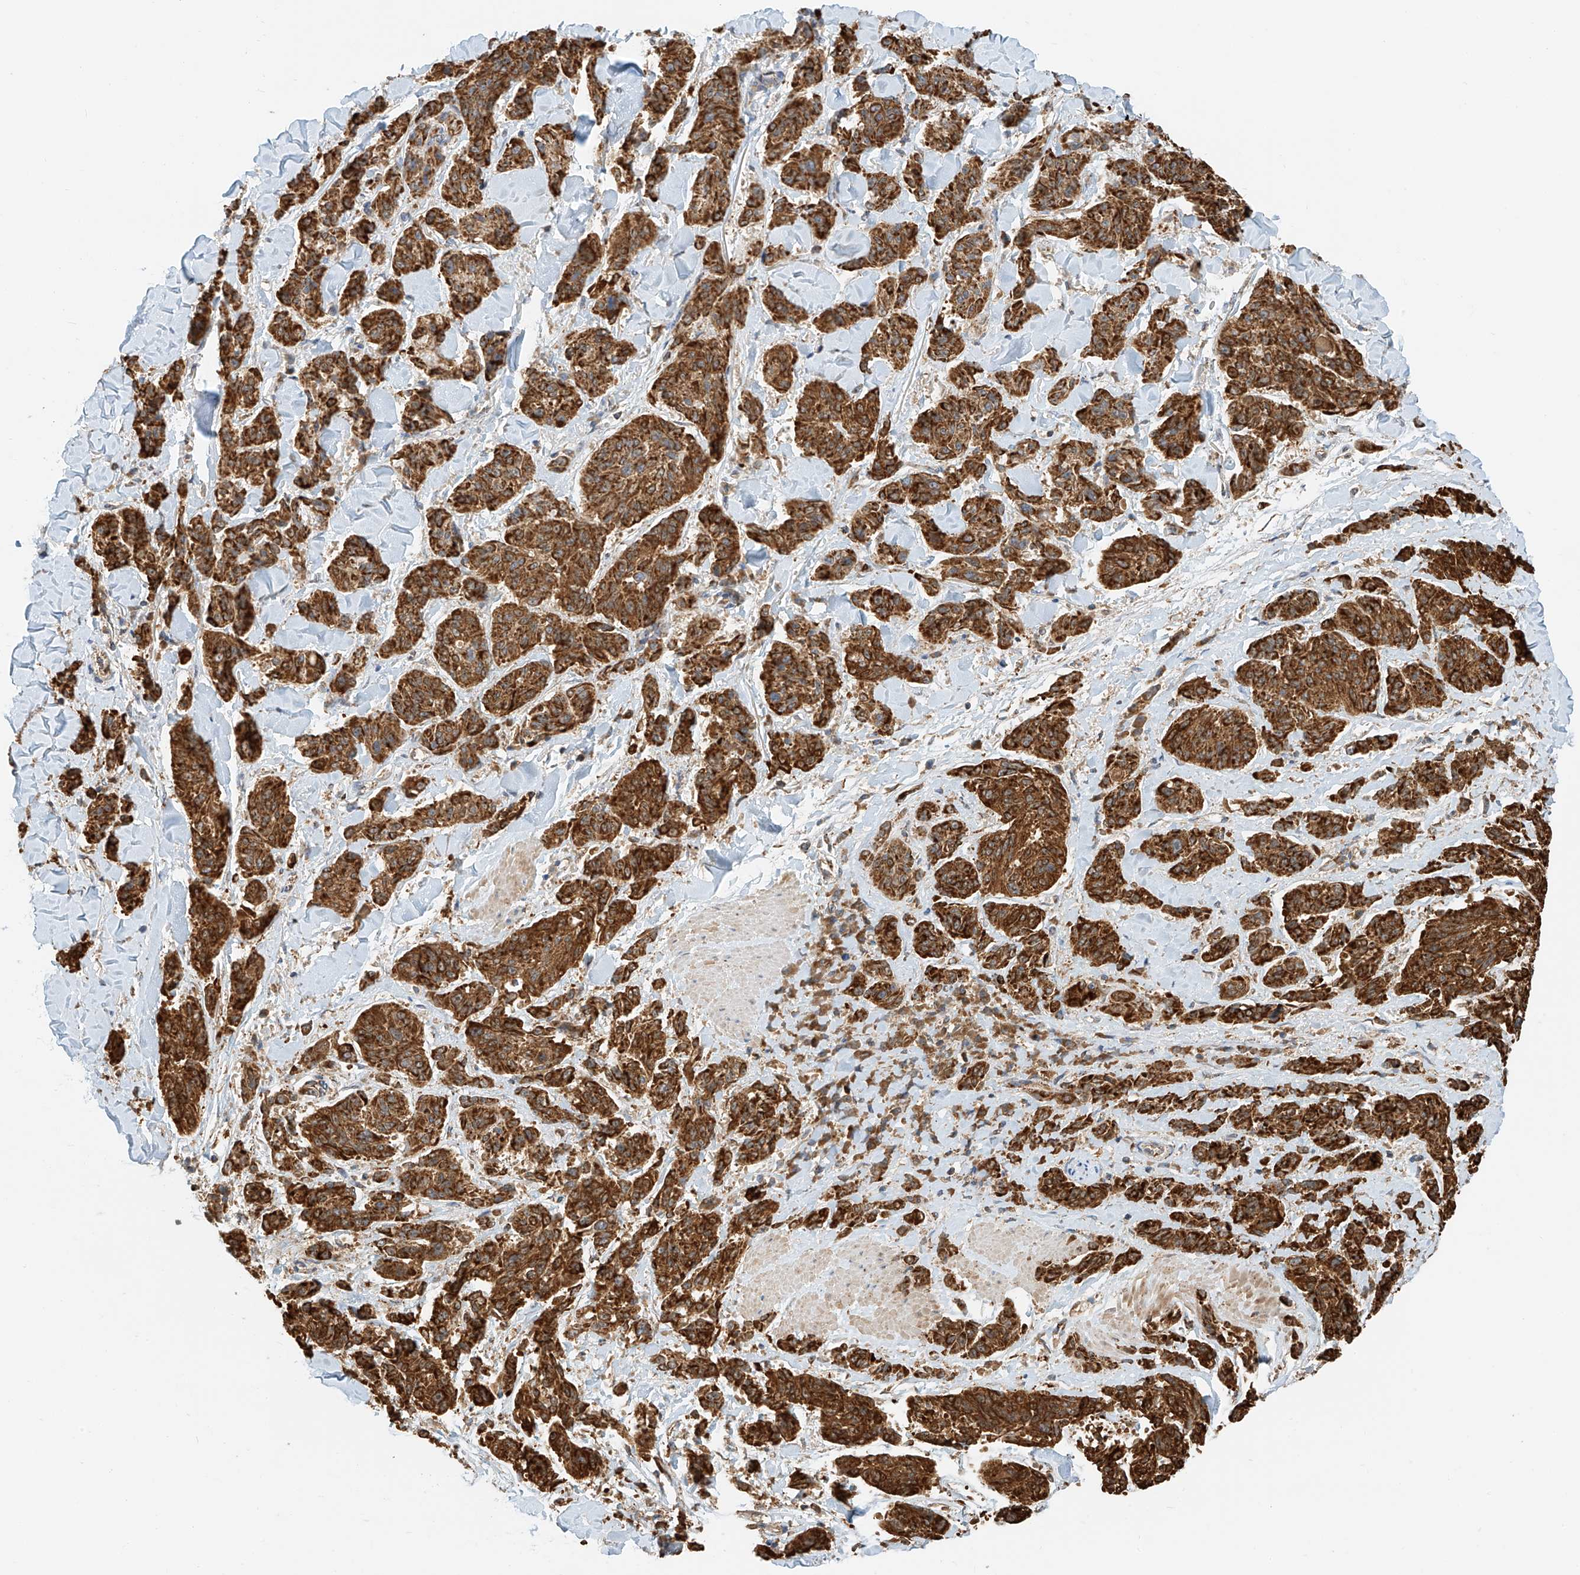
{"staining": {"intensity": "strong", "quantity": ">75%", "location": "cytoplasmic/membranous"}, "tissue": "melanoma", "cell_type": "Tumor cells", "image_type": "cancer", "snomed": [{"axis": "morphology", "description": "Malignant melanoma, NOS"}, {"axis": "topography", "description": "Skin"}], "caption": "IHC (DAB (3,3'-diaminobenzidine)) staining of human malignant melanoma displays strong cytoplasmic/membranous protein staining in approximately >75% of tumor cells.", "gene": "PPA2", "patient": {"sex": "male", "age": 53}}